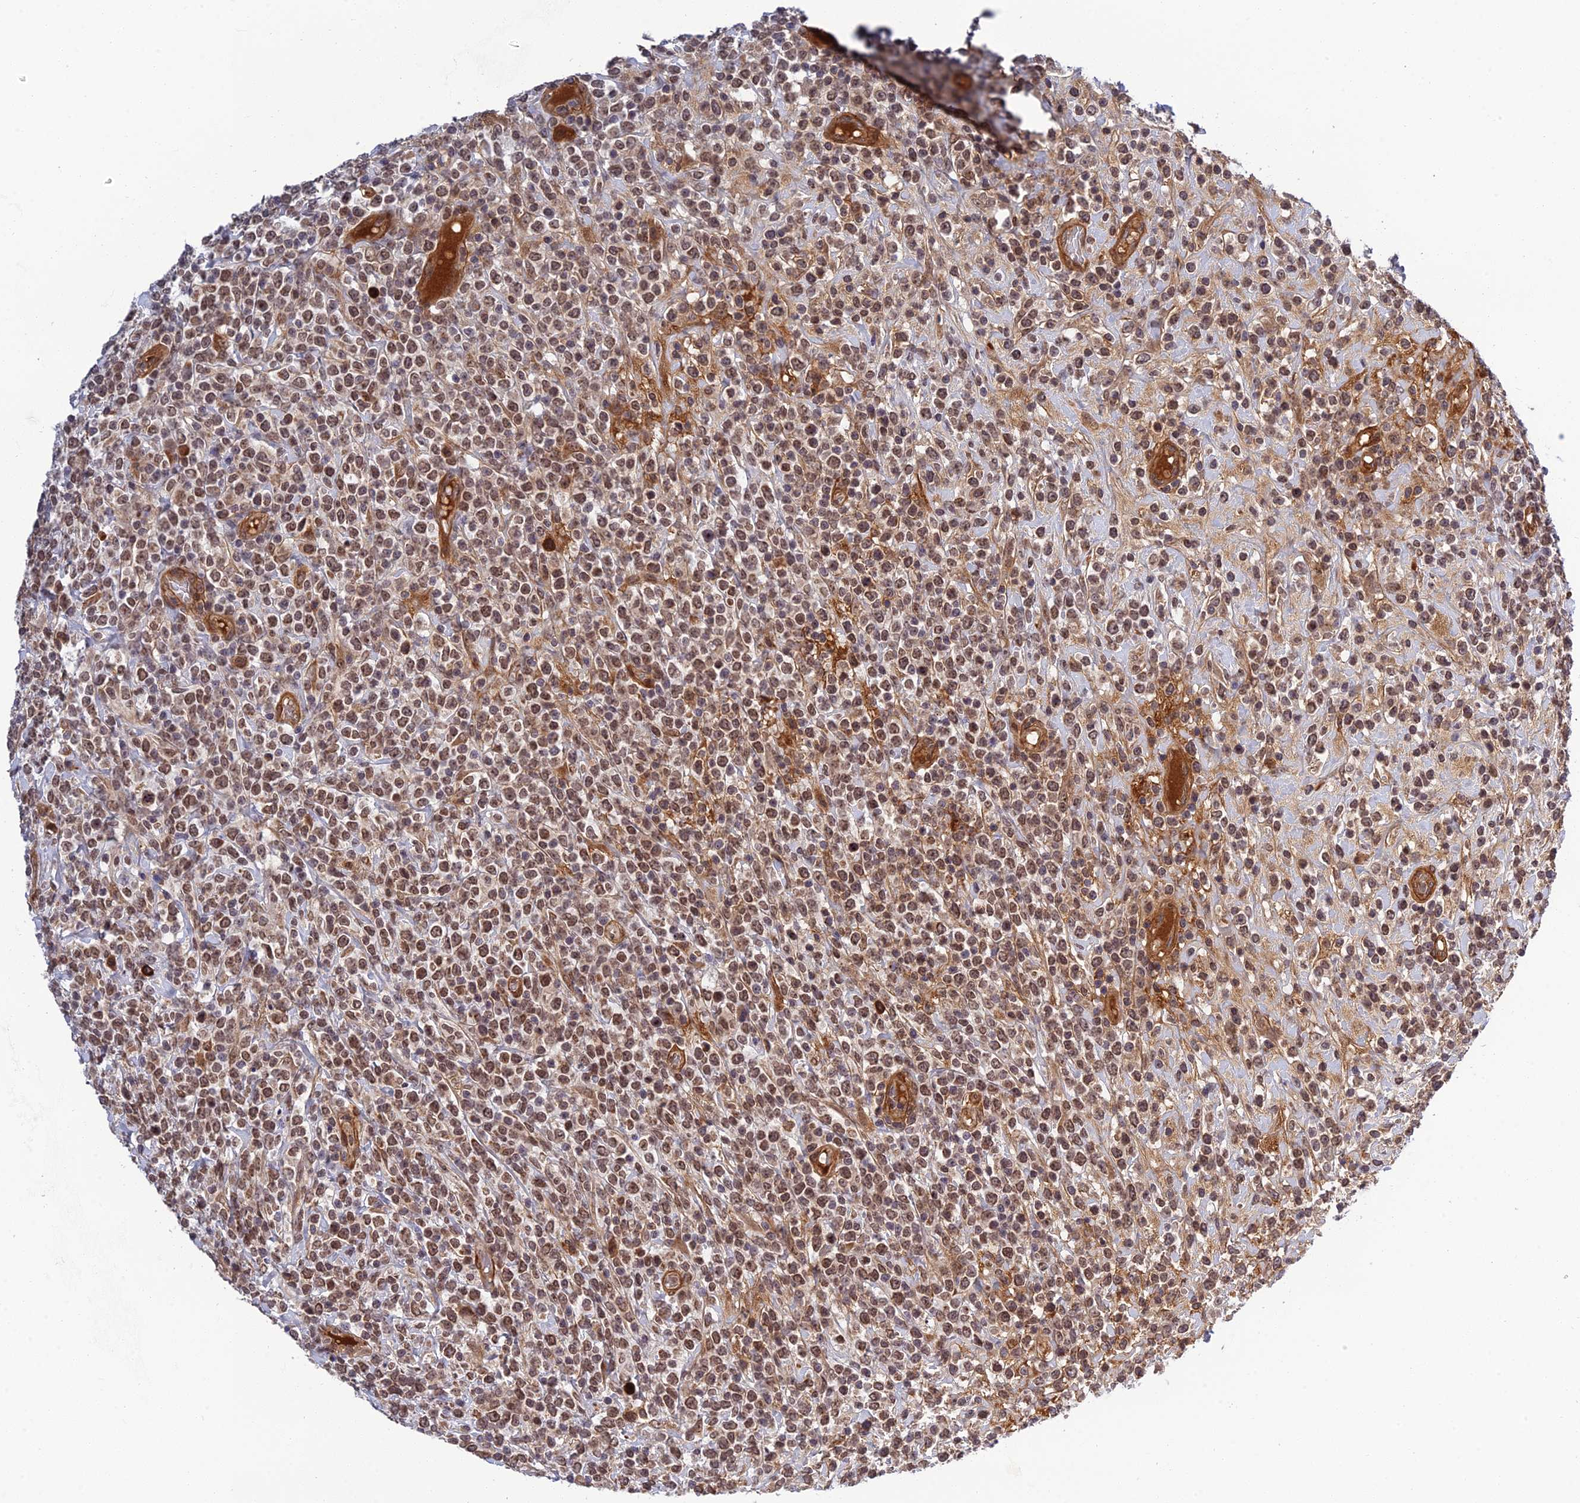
{"staining": {"intensity": "moderate", "quantity": ">75%", "location": "nuclear"}, "tissue": "lymphoma", "cell_type": "Tumor cells", "image_type": "cancer", "snomed": [{"axis": "morphology", "description": "Malignant lymphoma, non-Hodgkin's type, High grade"}, {"axis": "topography", "description": "Colon"}], "caption": "Immunohistochemical staining of high-grade malignant lymphoma, non-Hodgkin's type demonstrates medium levels of moderate nuclear positivity in approximately >75% of tumor cells. (DAB = brown stain, brightfield microscopy at high magnification).", "gene": "REXO1", "patient": {"sex": "female", "age": 53}}